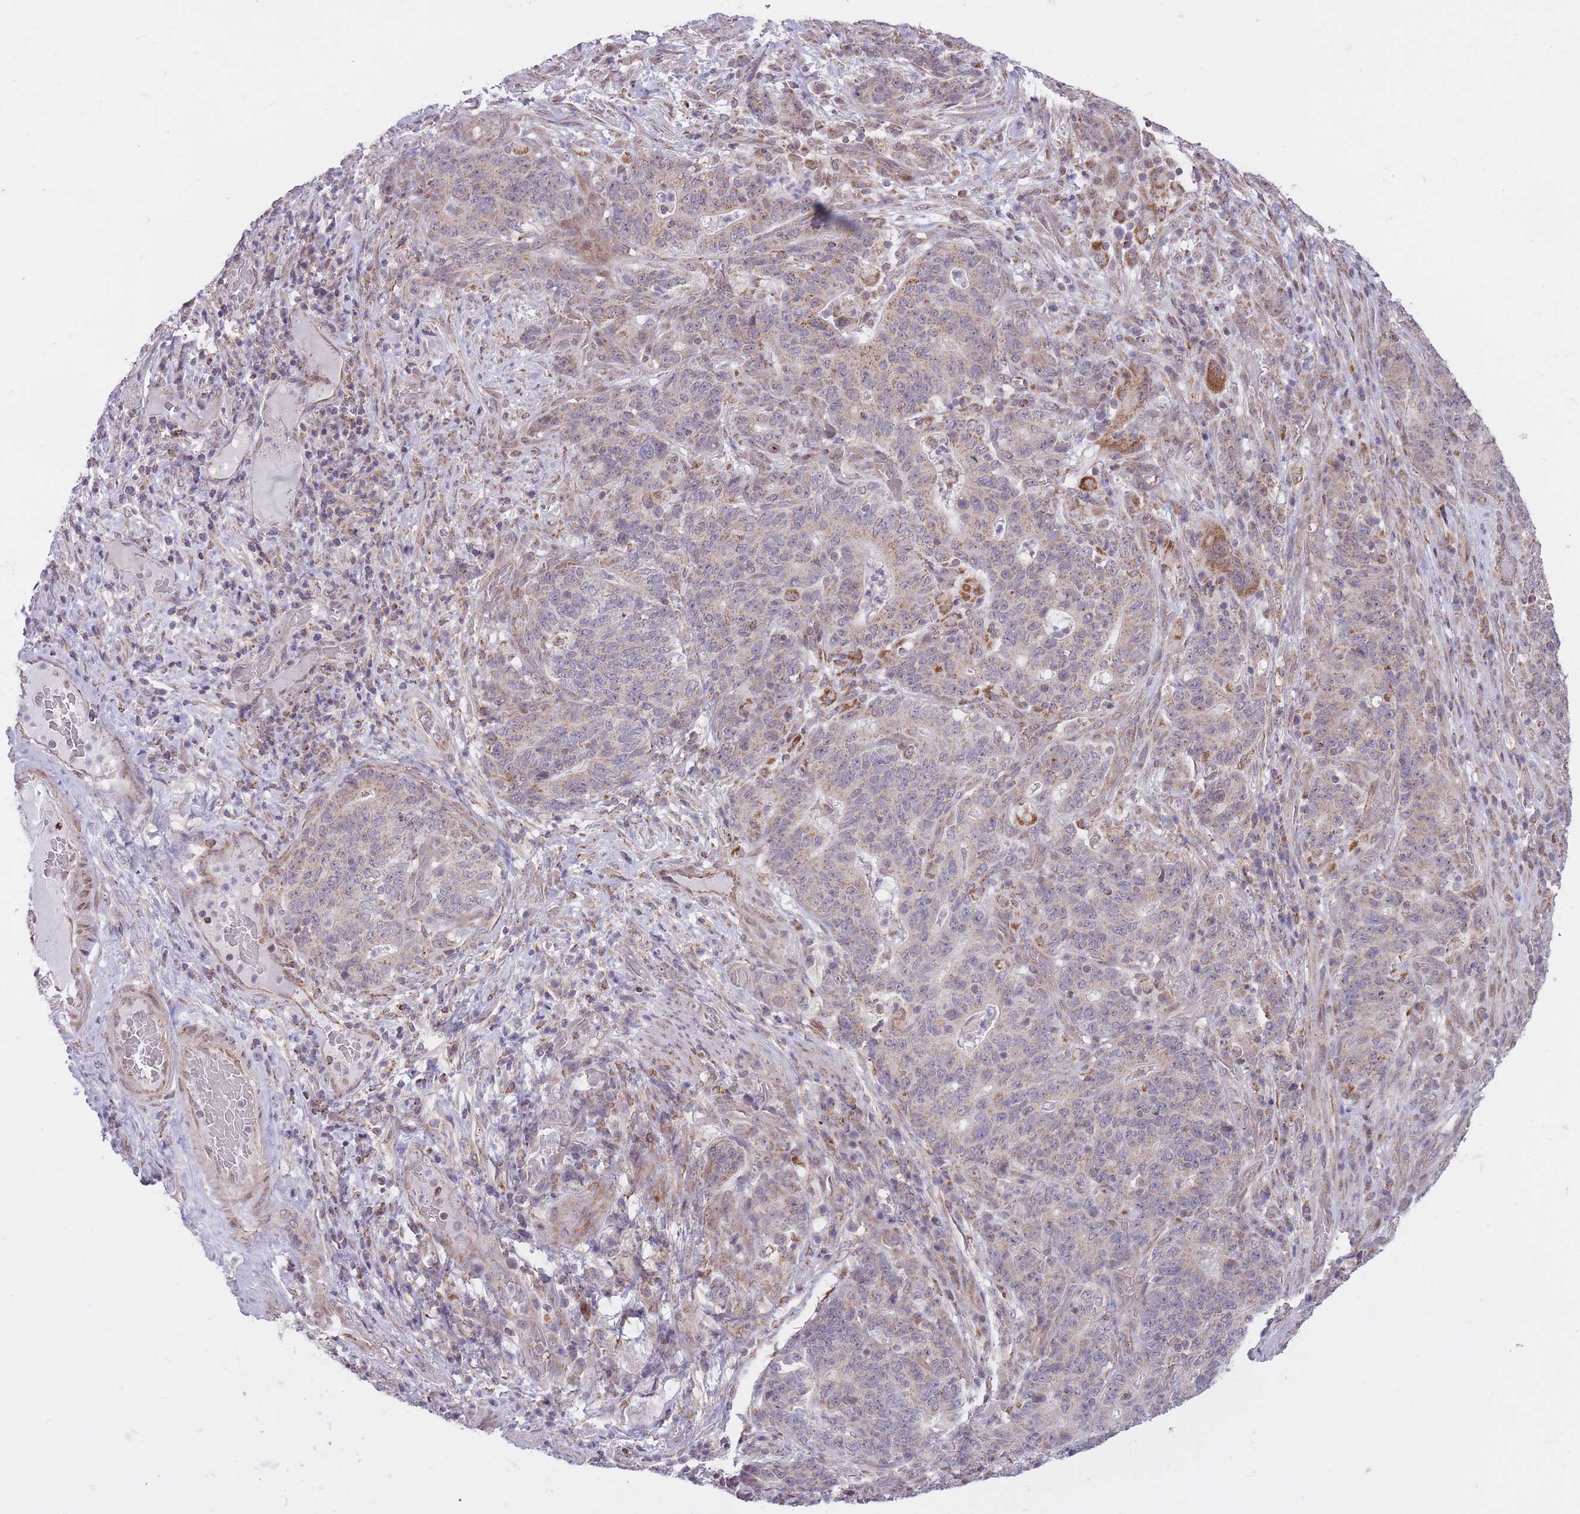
{"staining": {"intensity": "moderate", "quantity": "25%-75%", "location": "cytoplasmic/membranous"}, "tissue": "stomach cancer", "cell_type": "Tumor cells", "image_type": "cancer", "snomed": [{"axis": "morphology", "description": "Normal tissue, NOS"}, {"axis": "morphology", "description": "Adenocarcinoma, NOS"}, {"axis": "topography", "description": "Stomach"}], "caption": "Immunohistochemistry (IHC) (DAB) staining of human stomach adenocarcinoma shows moderate cytoplasmic/membranous protein positivity in about 25%-75% of tumor cells. (brown staining indicates protein expression, while blue staining denotes nuclei).", "gene": "DPYSL4", "patient": {"sex": "female", "age": 64}}